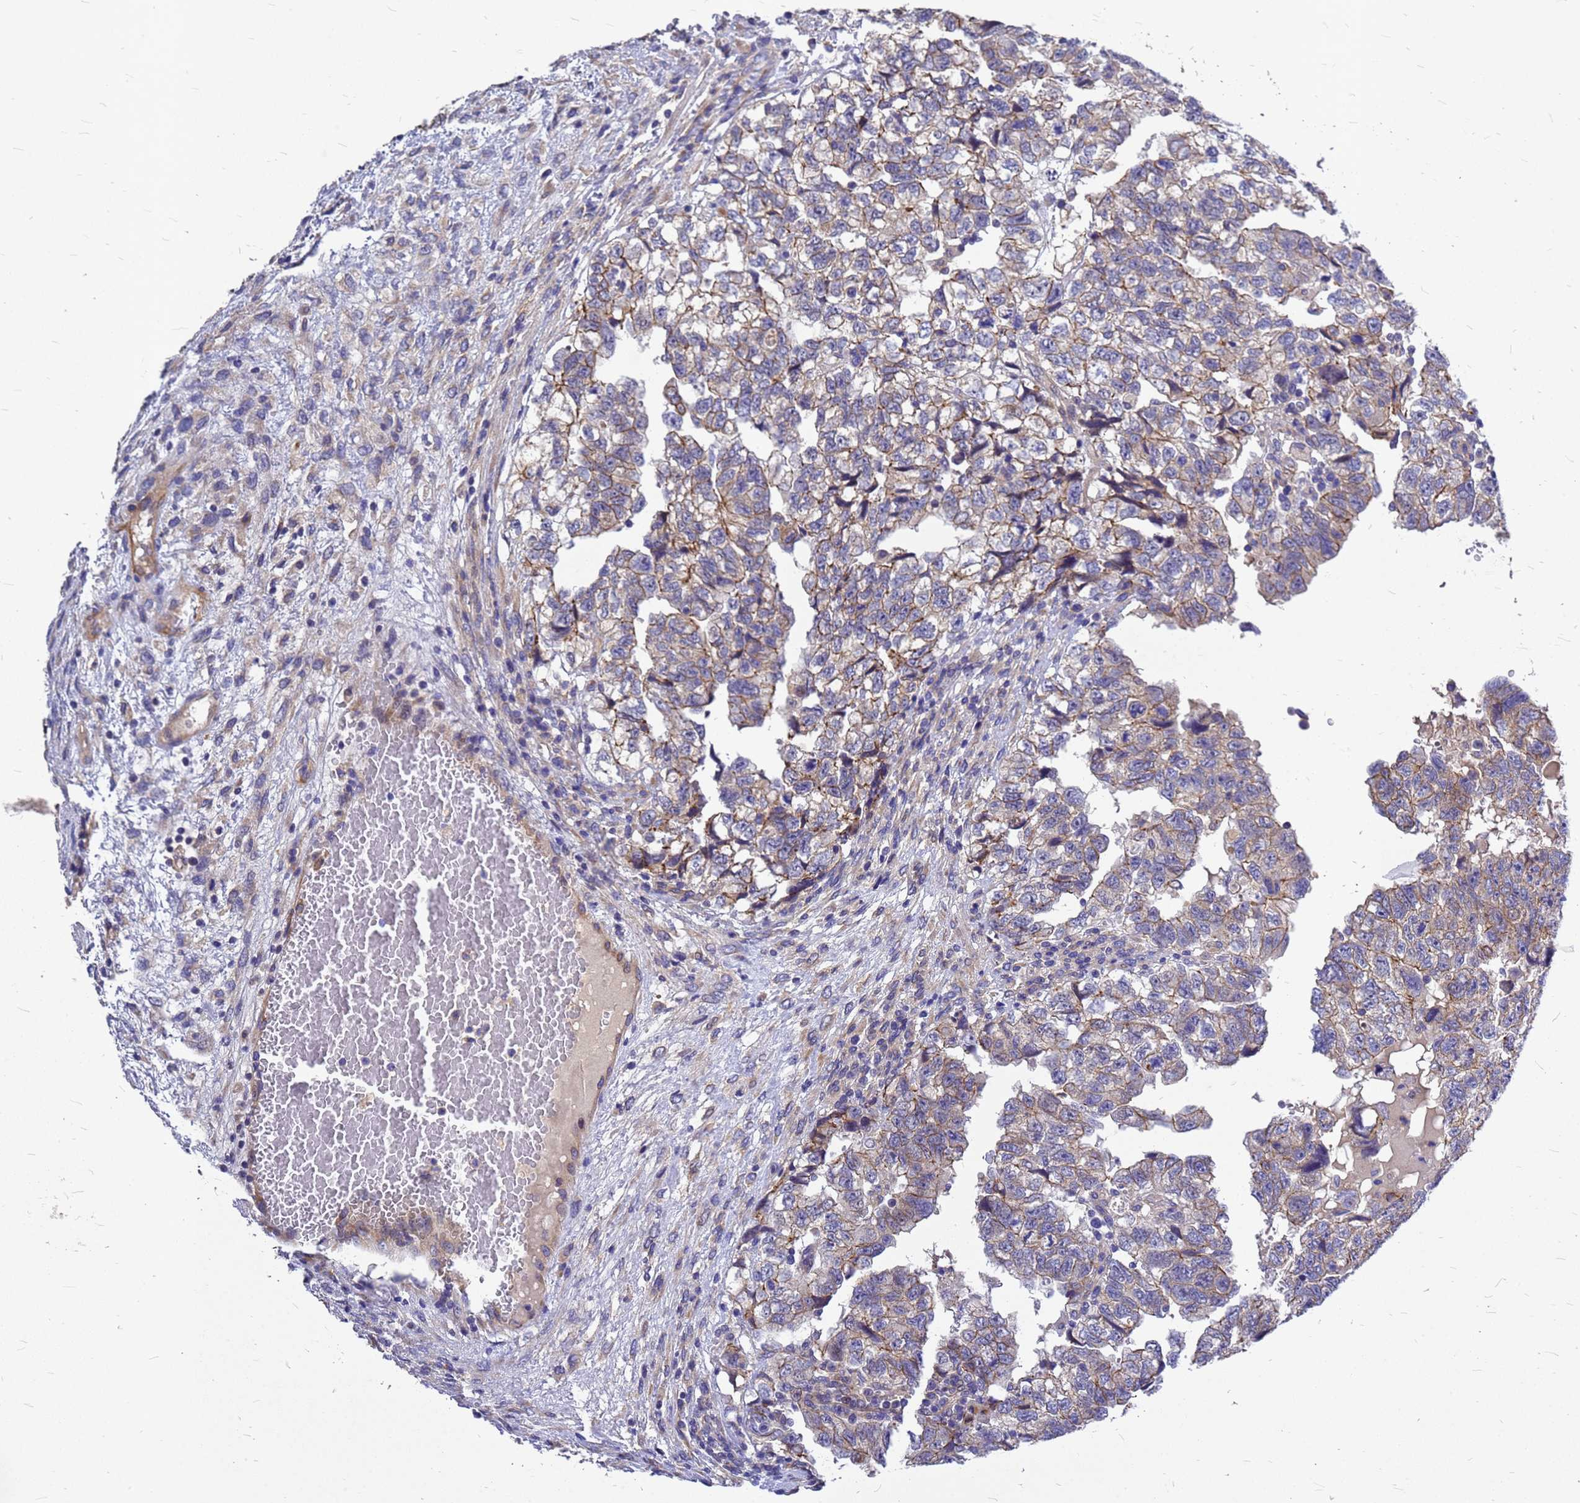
{"staining": {"intensity": "moderate", "quantity": "25%-75%", "location": "cytoplasmic/membranous"}, "tissue": "testis cancer", "cell_type": "Tumor cells", "image_type": "cancer", "snomed": [{"axis": "morphology", "description": "Carcinoma, Embryonal, NOS"}, {"axis": "topography", "description": "Testis"}], "caption": "The photomicrograph displays a brown stain indicating the presence of a protein in the cytoplasmic/membranous of tumor cells in testis cancer (embryonal carcinoma). (Brightfield microscopy of DAB IHC at high magnification).", "gene": "FBXW5", "patient": {"sex": "male", "age": 36}}